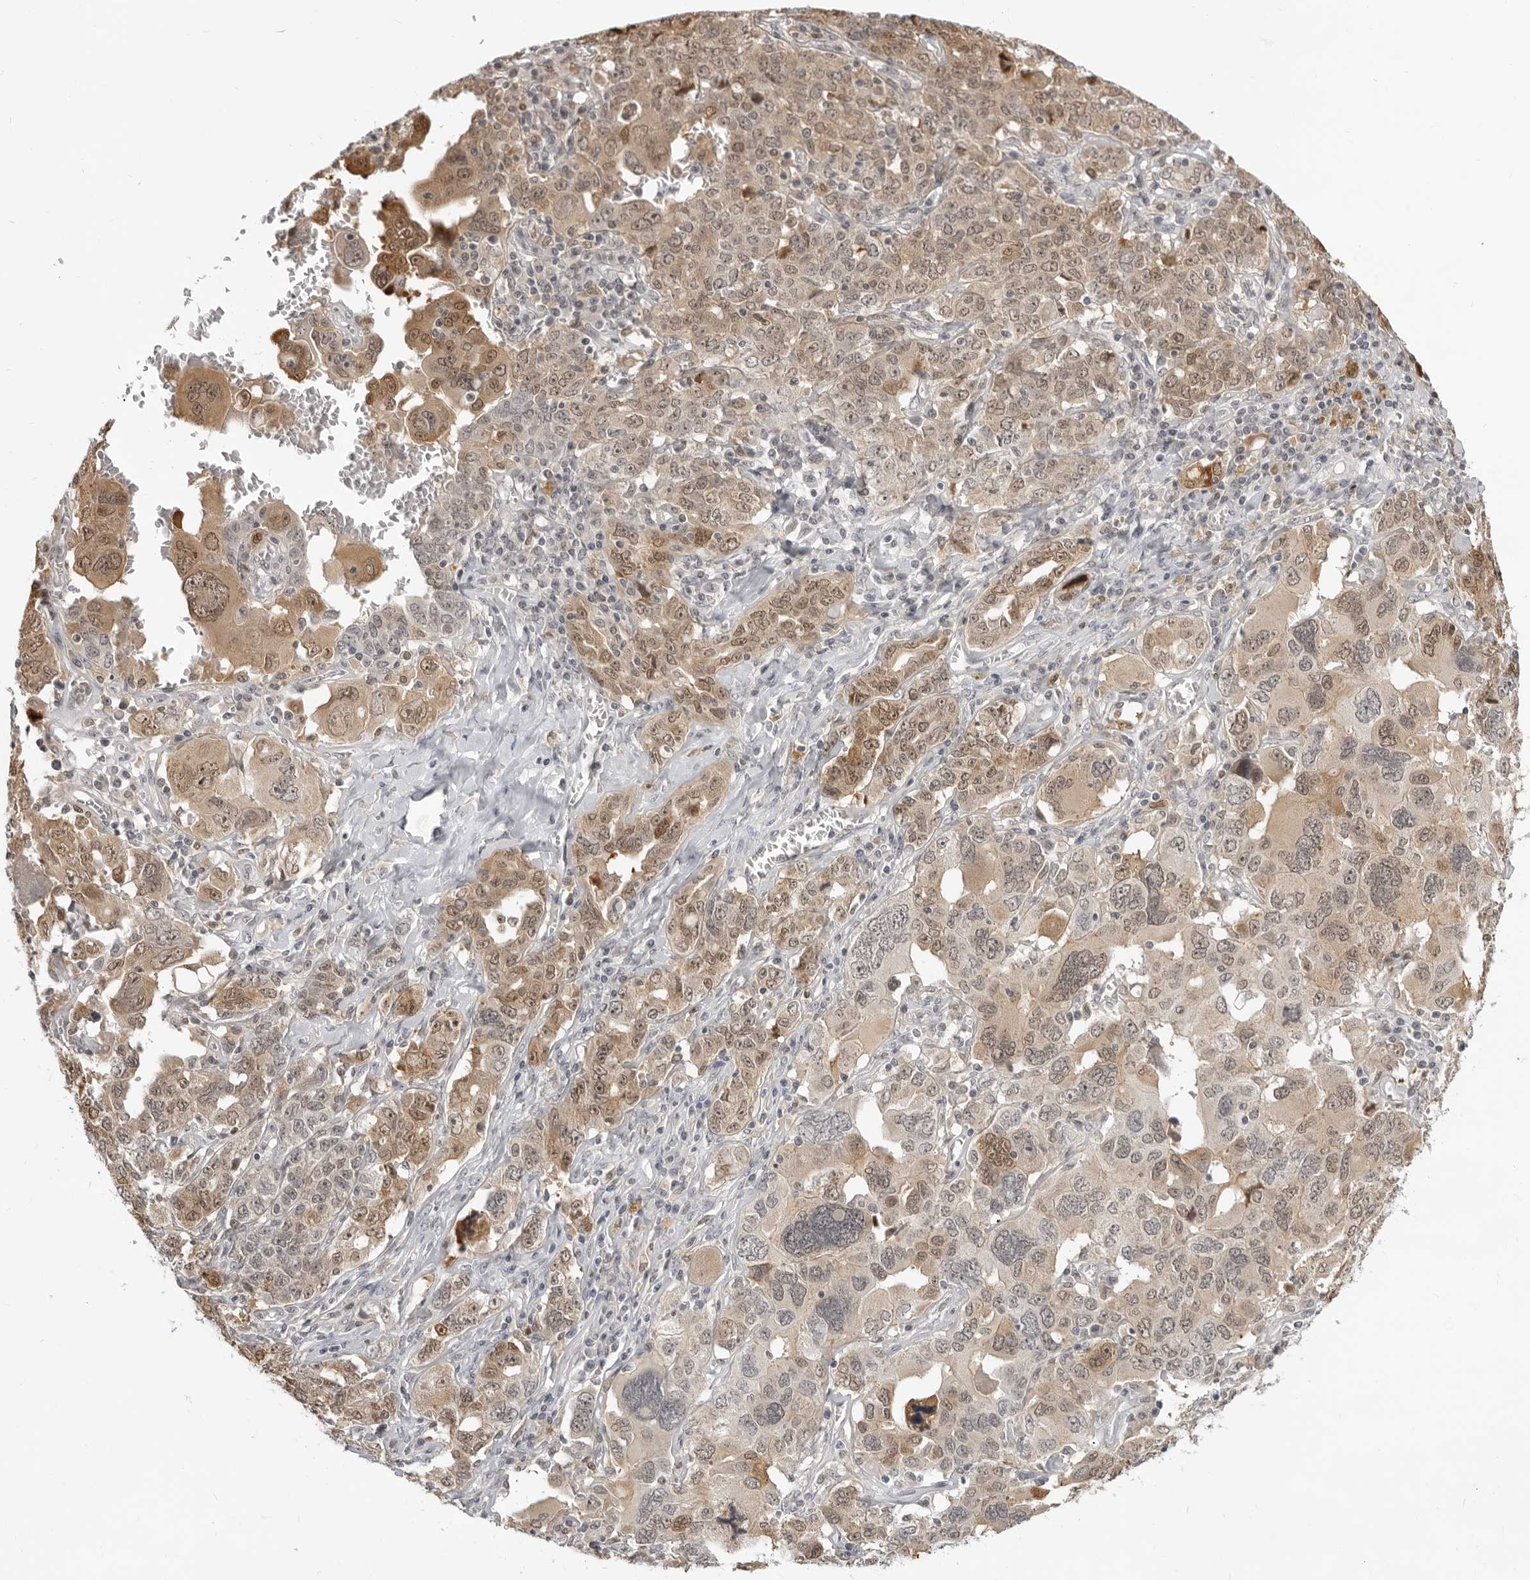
{"staining": {"intensity": "moderate", "quantity": ">75%", "location": "cytoplasmic/membranous,nuclear"}, "tissue": "ovarian cancer", "cell_type": "Tumor cells", "image_type": "cancer", "snomed": [{"axis": "morphology", "description": "Carcinoma, endometroid"}, {"axis": "topography", "description": "Ovary"}], "caption": "Protein staining of ovarian cancer tissue demonstrates moderate cytoplasmic/membranous and nuclear staining in about >75% of tumor cells.", "gene": "SRGAP2", "patient": {"sex": "female", "age": 62}}